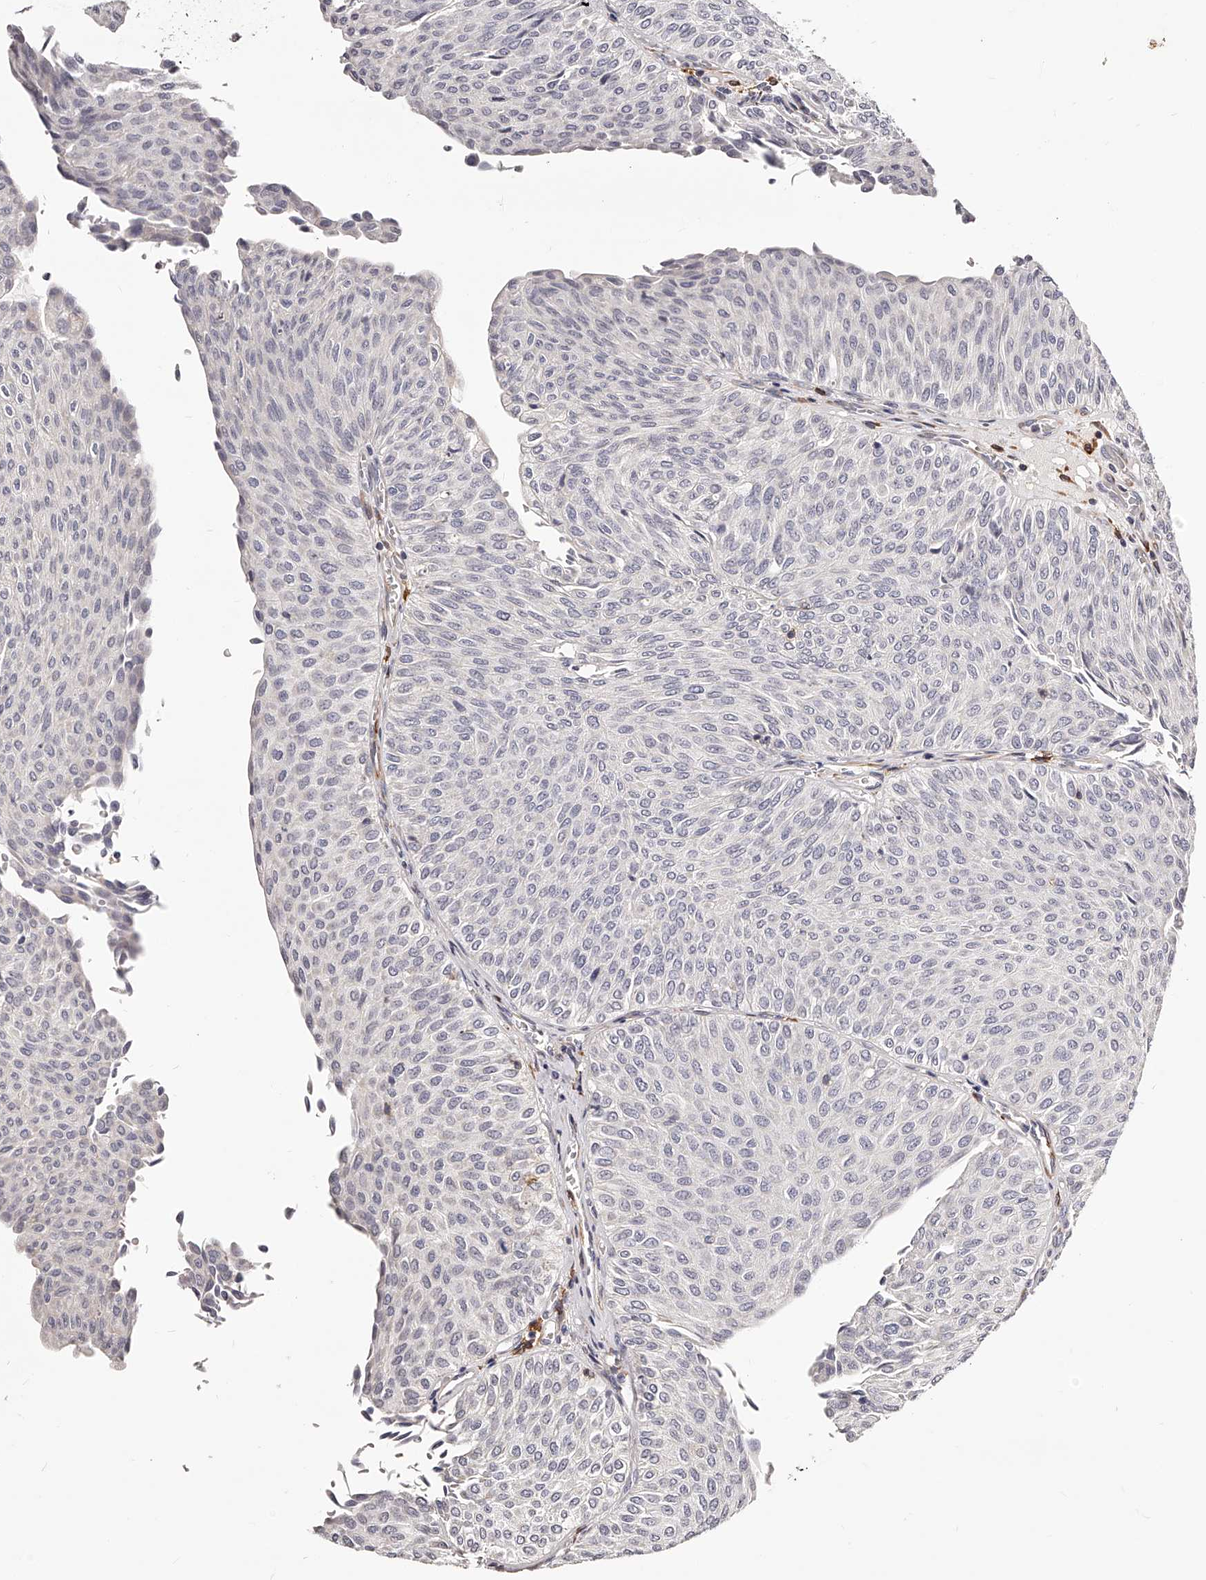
{"staining": {"intensity": "negative", "quantity": "none", "location": "none"}, "tissue": "urothelial cancer", "cell_type": "Tumor cells", "image_type": "cancer", "snomed": [{"axis": "morphology", "description": "Urothelial carcinoma, Low grade"}, {"axis": "topography", "description": "Urinary bladder"}], "caption": "High power microscopy histopathology image of an IHC image of urothelial cancer, revealing no significant staining in tumor cells.", "gene": "CD82", "patient": {"sex": "male", "age": 78}}